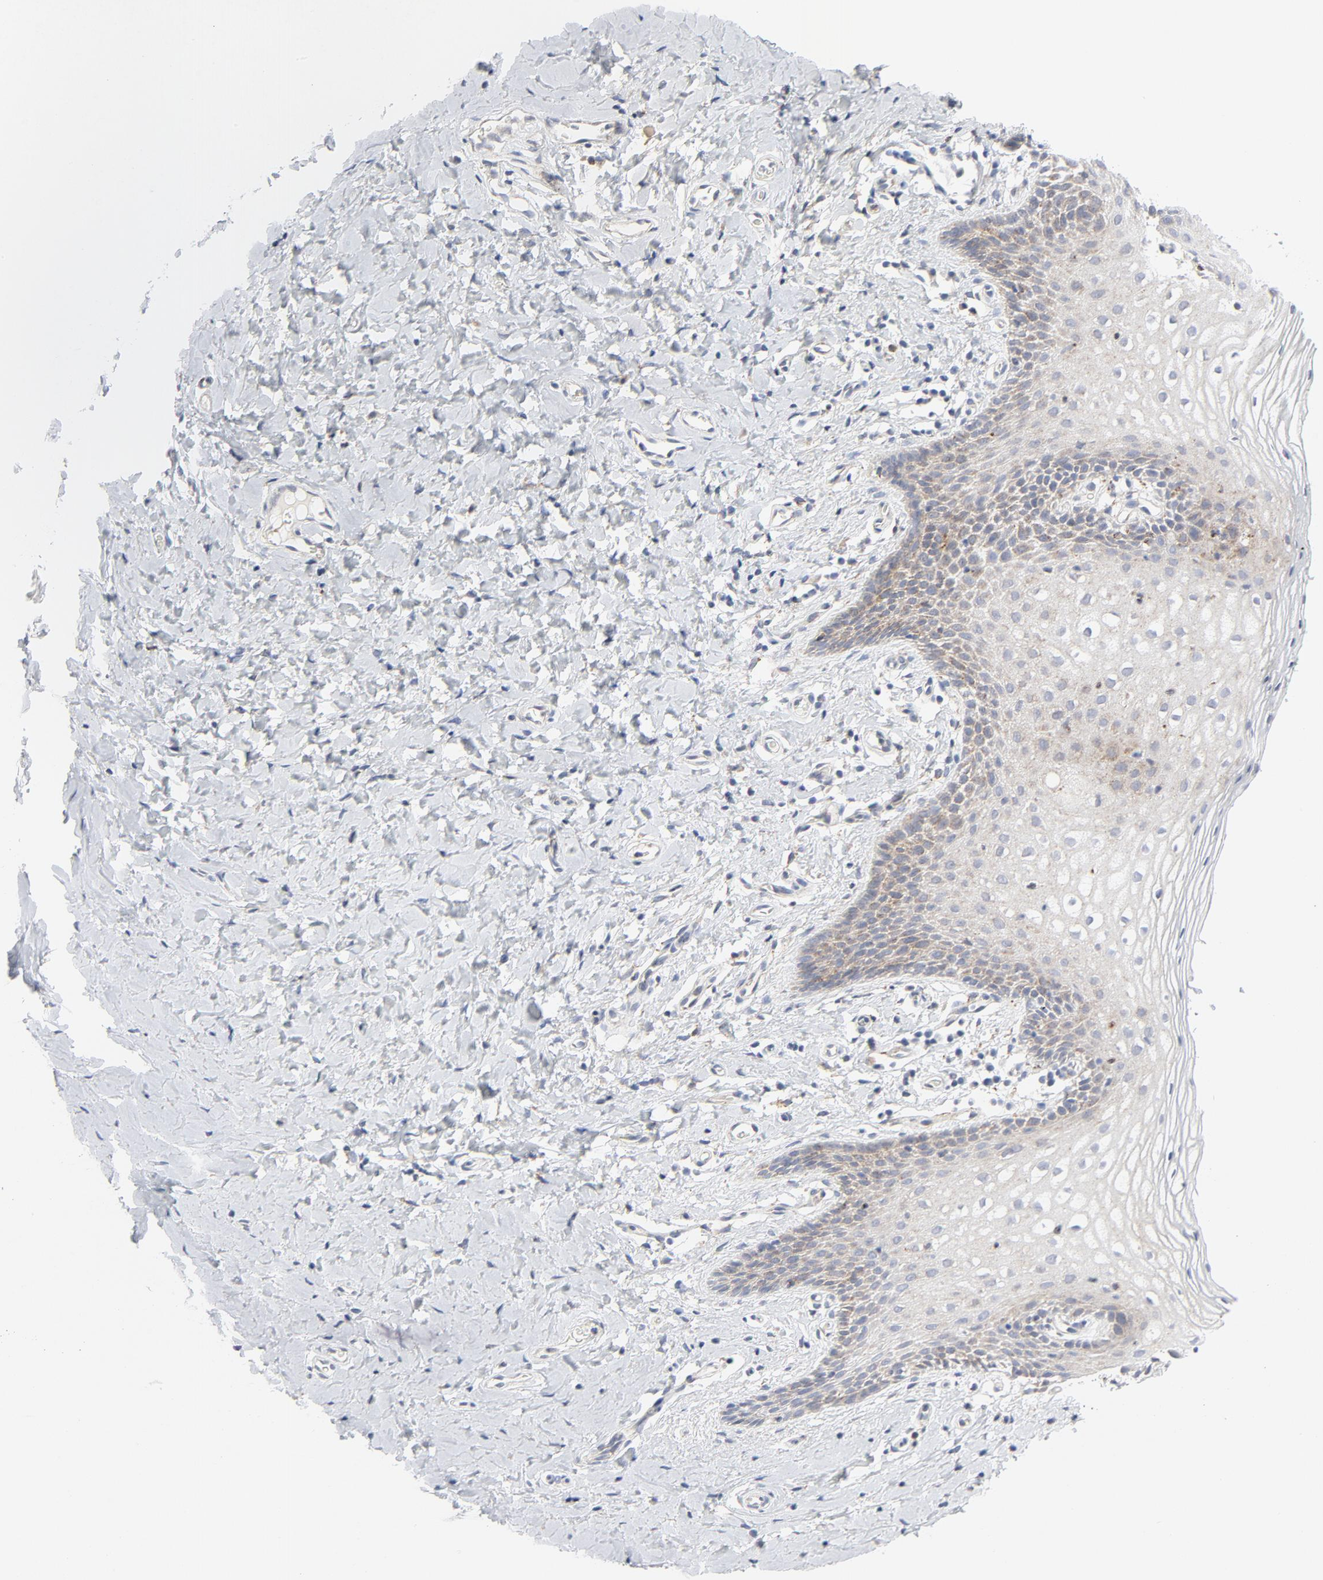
{"staining": {"intensity": "weak", "quantity": "<25%", "location": "cytoplasmic/membranous"}, "tissue": "vagina", "cell_type": "Squamous epithelial cells", "image_type": "normal", "snomed": [{"axis": "morphology", "description": "Normal tissue, NOS"}, {"axis": "topography", "description": "Vagina"}], "caption": "Immunohistochemistry (IHC) micrograph of normal vagina stained for a protein (brown), which reveals no positivity in squamous epithelial cells.", "gene": "LRP6", "patient": {"sex": "female", "age": 55}}